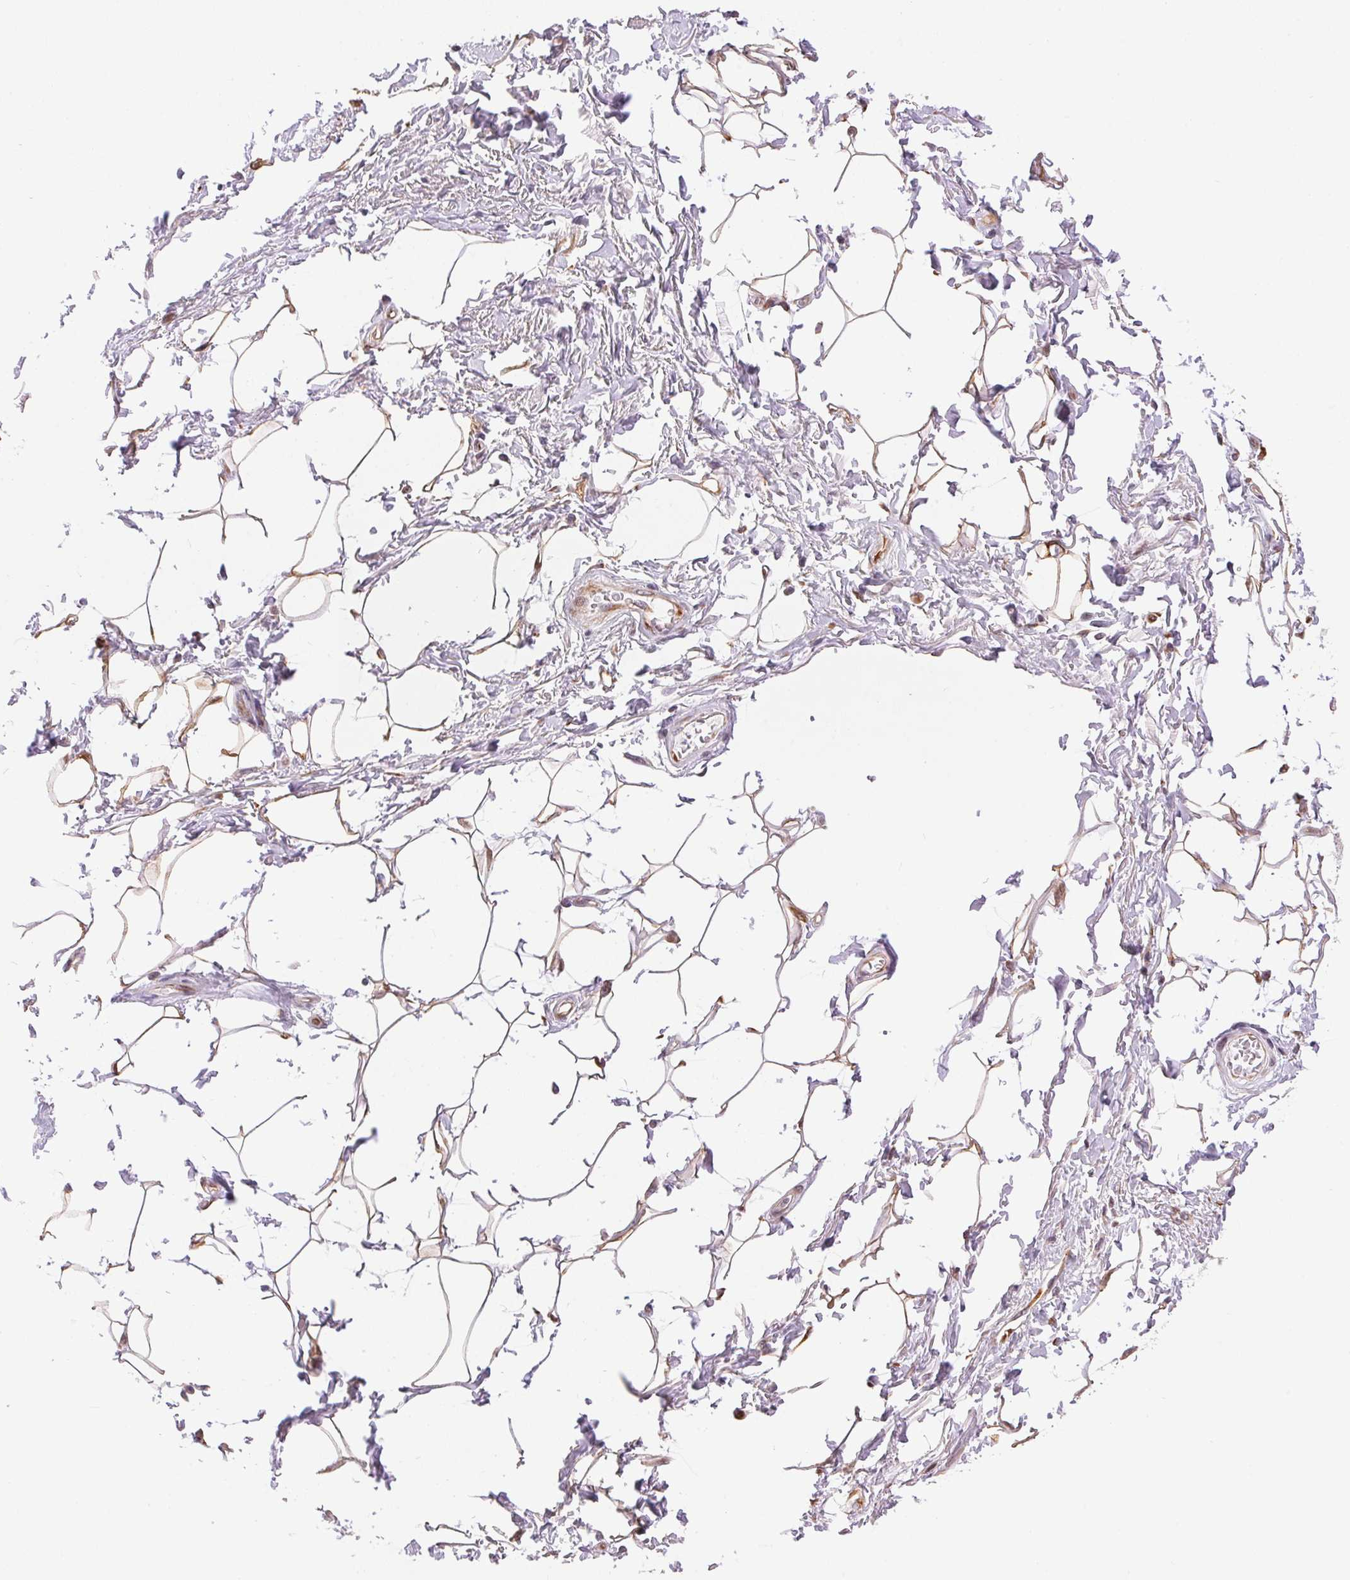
{"staining": {"intensity": "moderate", "quantity": ">75%", "location": "cytoplasmic/membranous"}, "tissue": "adipose tissue", "cell_type": "Adipocytes", "image_type": "normal", "snomed": [{"axis": "morphology", "description": "Normal tissue, NOS"}, {"axis": "topography", "description": "Peripheral nerve tissue"}], "caption": "Brown immunohistochemical staining in normal adipose tissue reveals moderate cytoplasmic/membranous expression in about >75% of adipocytes.", "gene": "GYG2", "patient": {"sex": "male", "age": 51}}